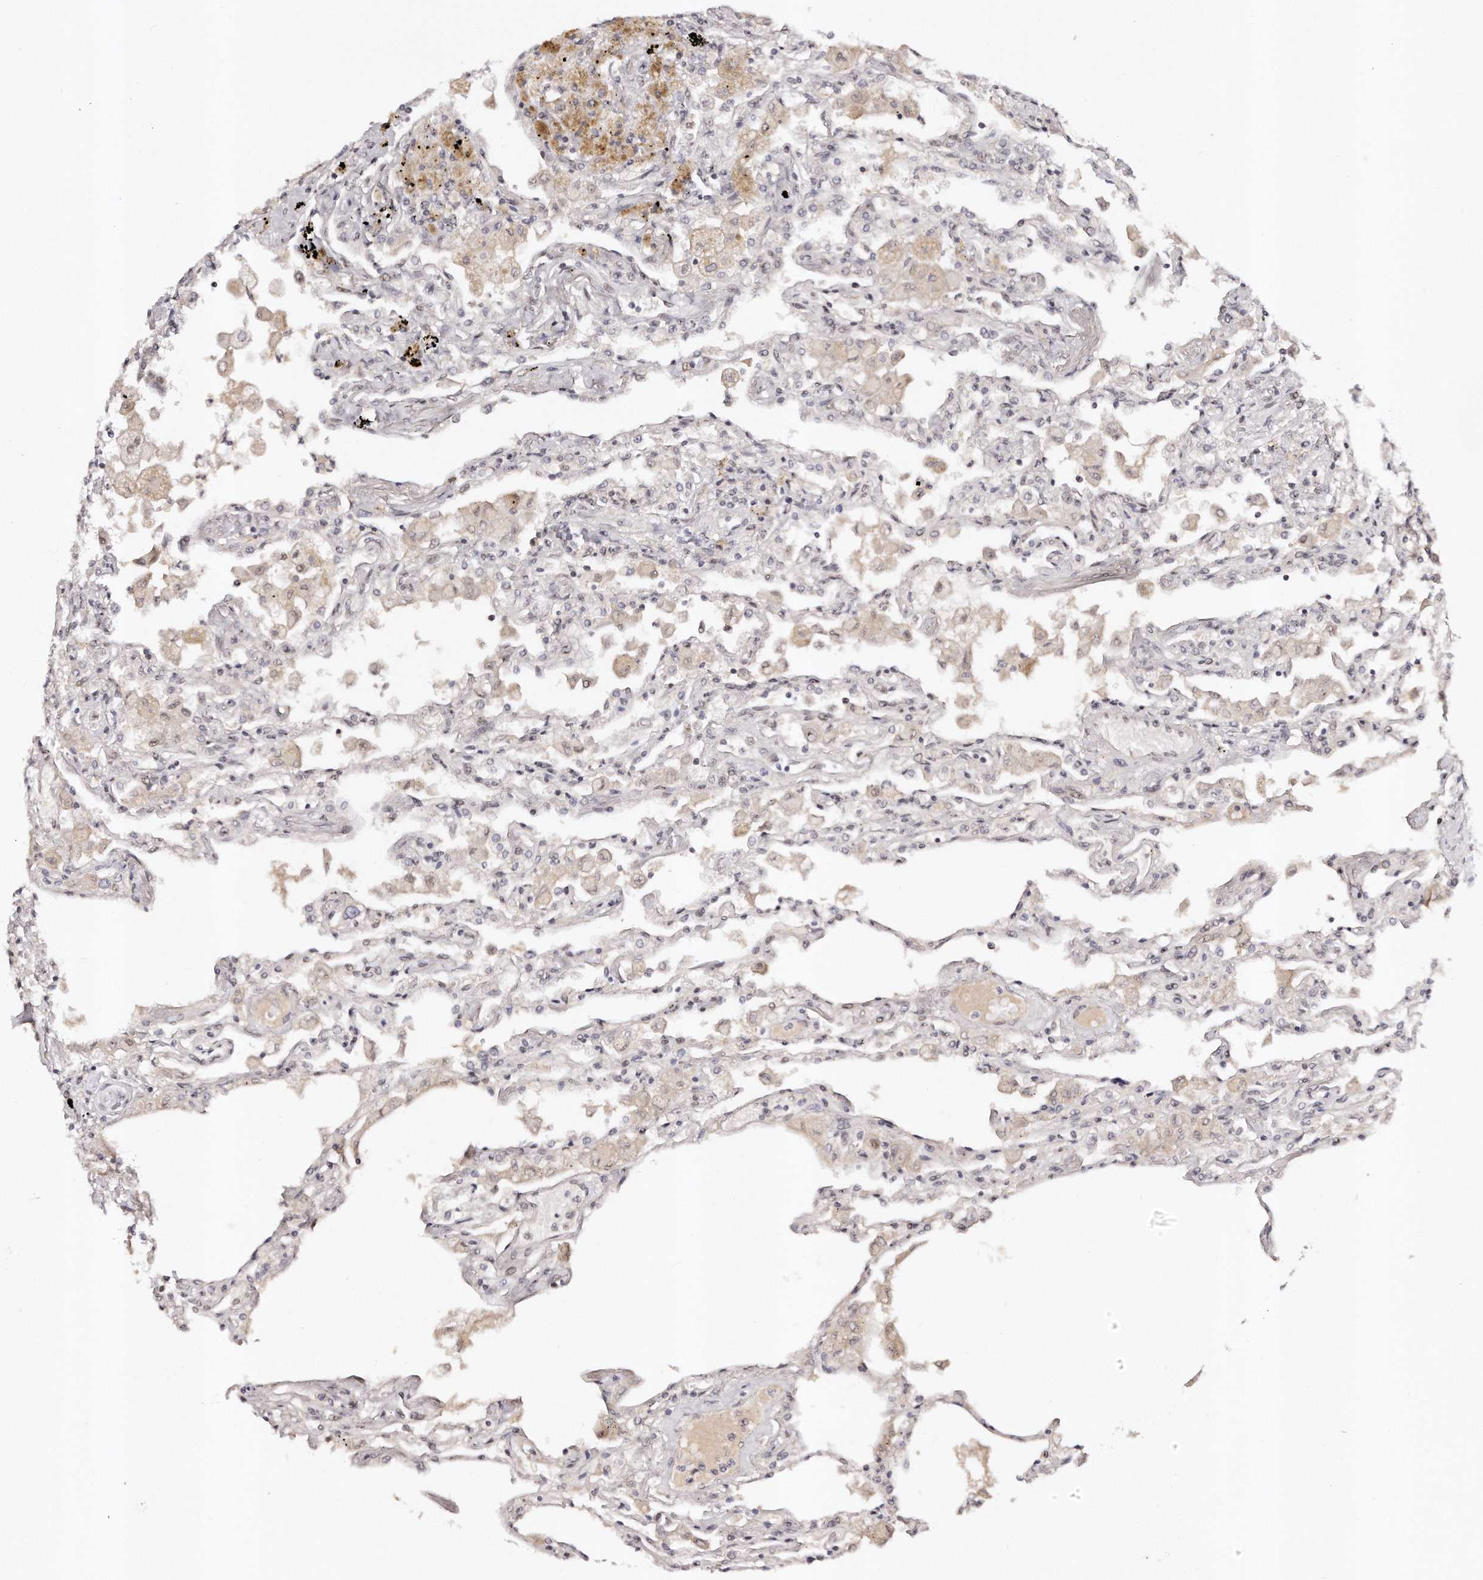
{"staining": {"intensity": "negative", "quantity": "none", "location": "none"}, "tissue": "lung", "cell_type": "Alveolar cells", "image_type": "normal", "snomed": [{"axis": "morphology", "description": "Normal tissue, NOS"}, {"axis": "topography", "description": "Bronchus"}, {"axis": "topography", "description": "Lung"}], "caption": "IHC micrograph of unremarkable lung: human lung stained with DAB (3,3'-diaminobenzidine) displays no significant protein expression in alveolar cells.", "gene": "SOX4", "patient": {"sex": "female", "age": 49}}